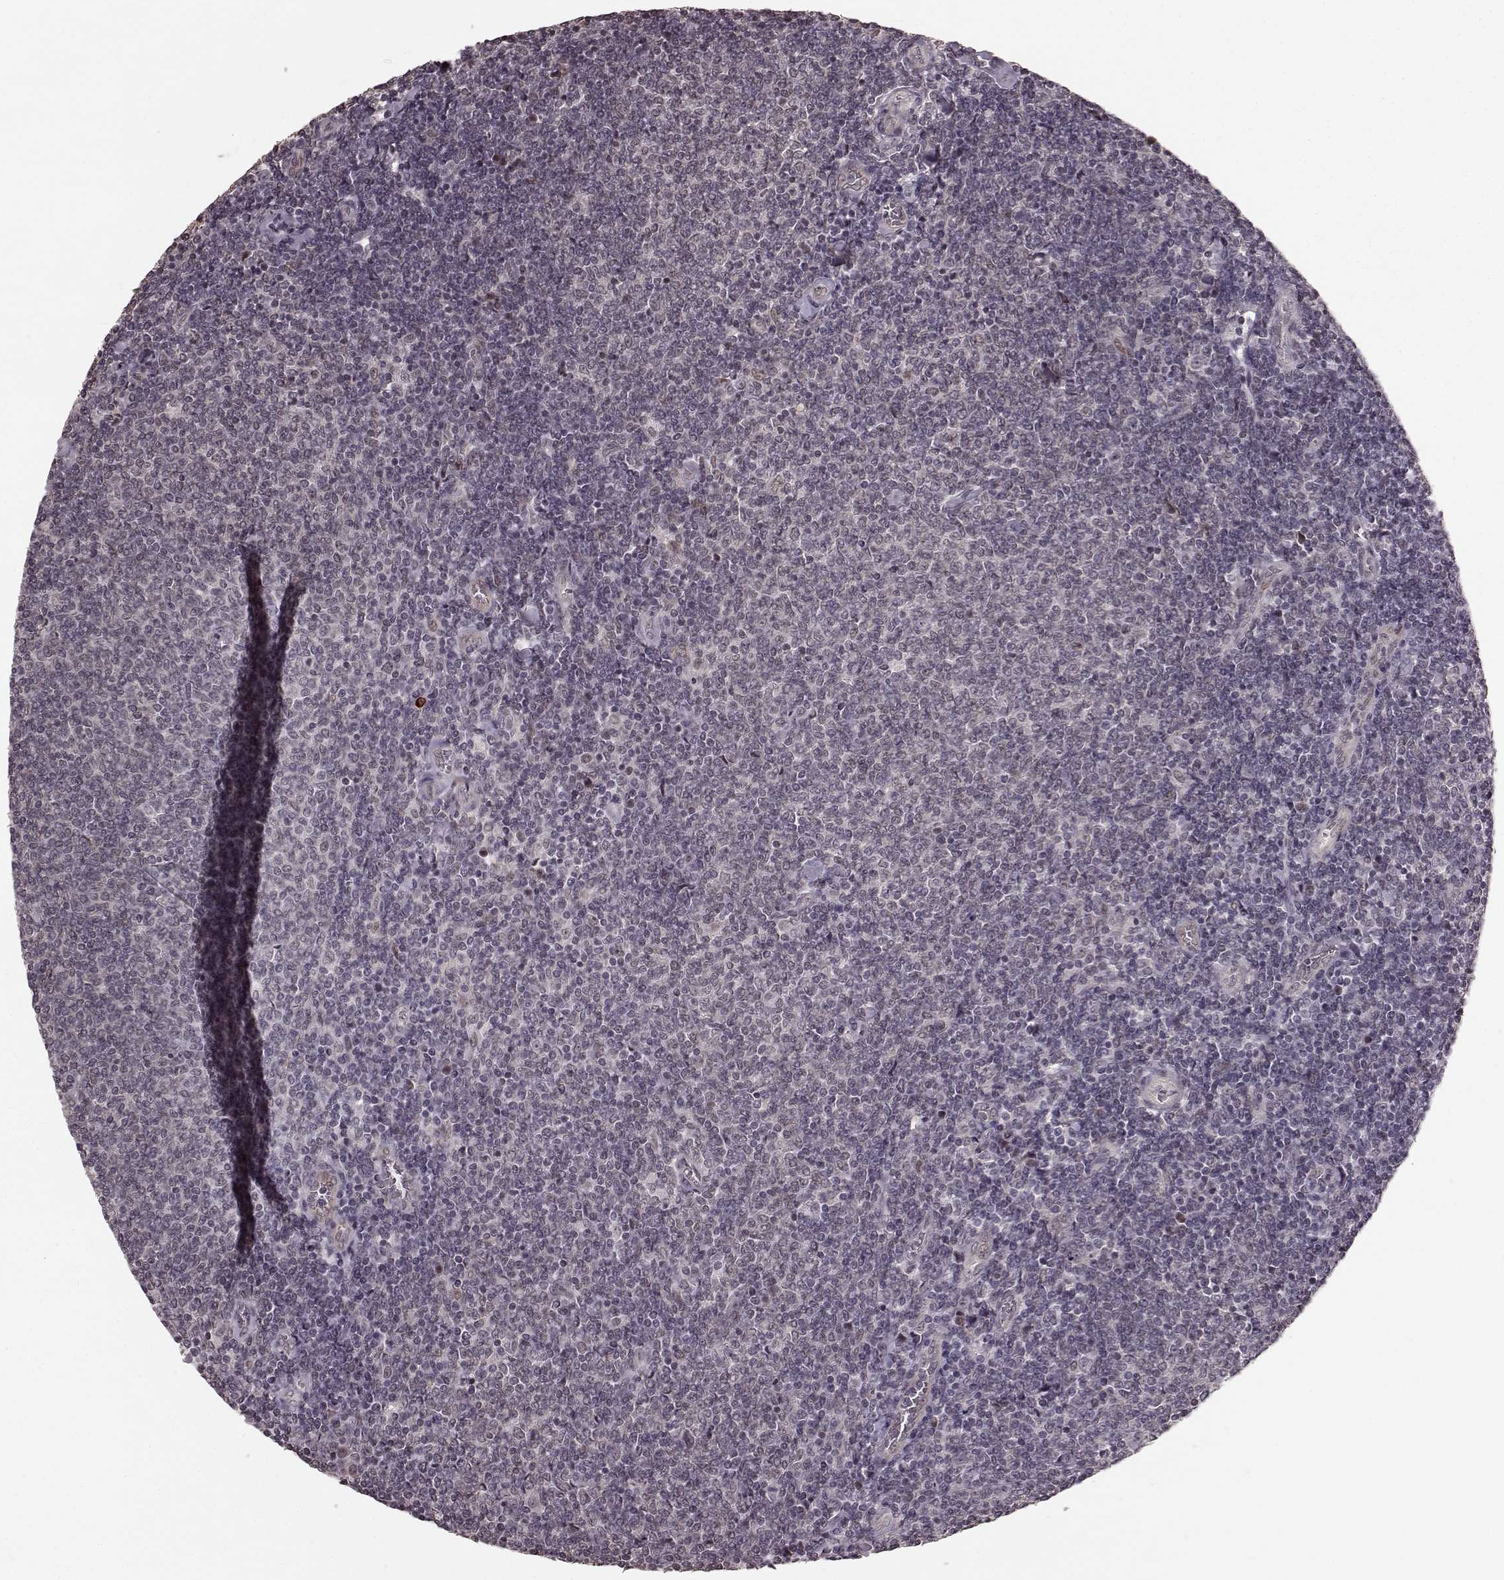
{"staining": {"intensity": "negative", "quantity": "none", "location": "none"}, "tissue": "lymphoma", "cell_type": "Tumor cells", "image_type": "cancer", "snomed": [{"axis": "morphology", "description": "Malignant lymphoma, non-Hodgkin's type, Low grade"}, {"axis": "topography", "description": "Lymph node"}], "caption": "This image is of lymphoma stained with IHC to label a protein in brown with the nuclei are counter-stained blue. There is no expression in tumor cells. (DAB immunohistochemistry with hematoxylin counter stain).", "gene": "PLCB4", "patient": {"sex": "male", "age": 52}}